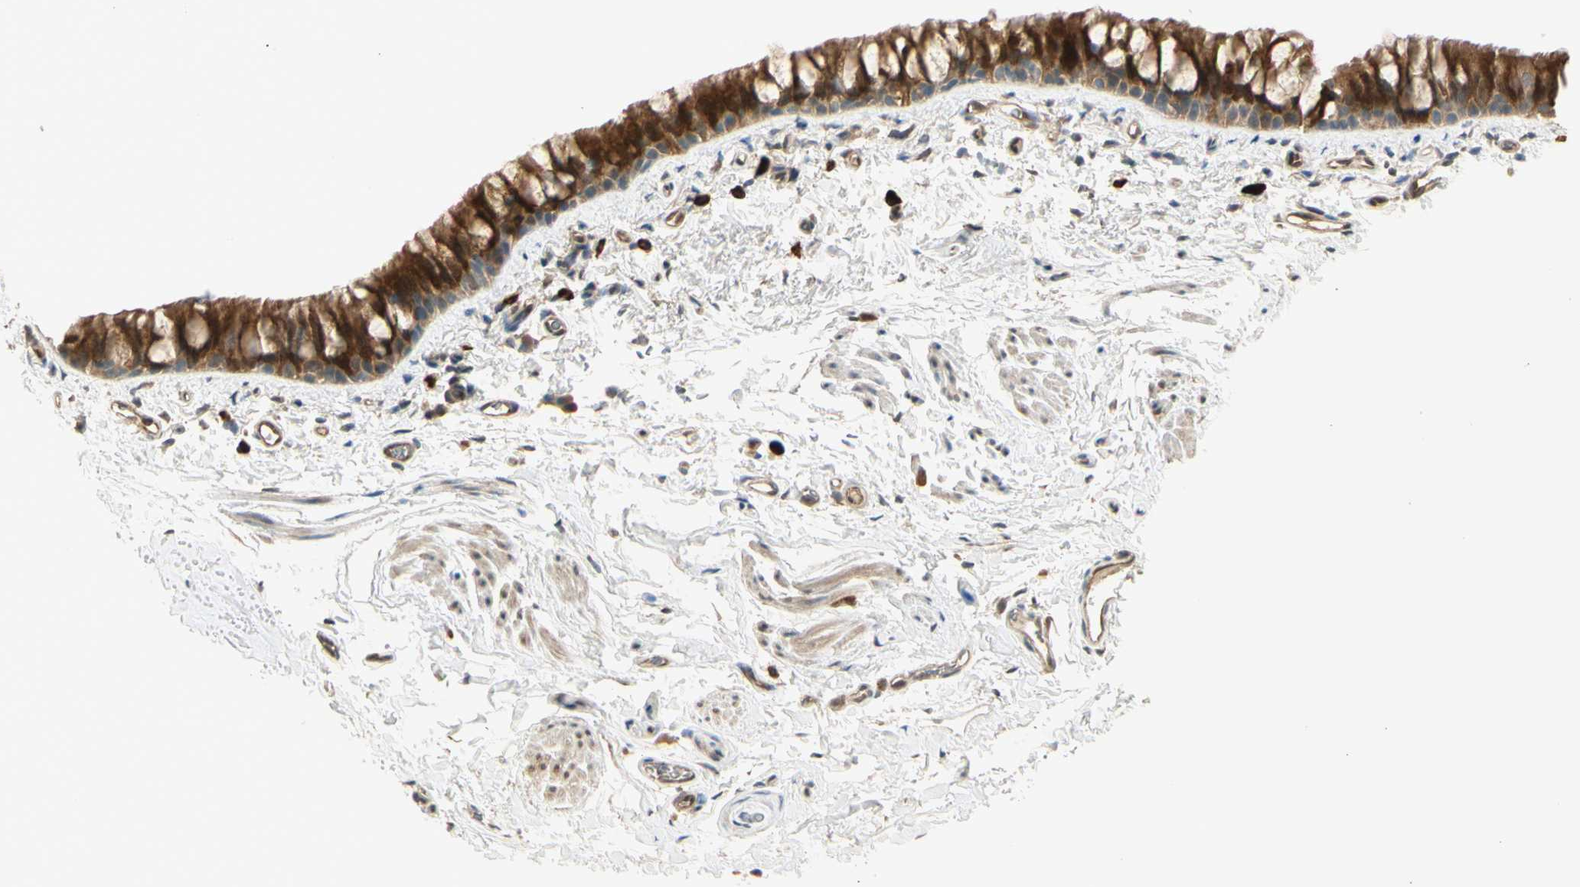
{"staining": {"intensity": "strong", "quantity": ">75%", "location": "cytoplasmic/membranous"}, "tissue": "bronchus", "cell_type": "Respiratory epithelial cells", "image_type": "normal", "snomed": [{"axis": "morphology", "description": "Normal tissue, NOS"}, {"axis": "morphology", "description": "Malignant melanoma, Metastatic site"}, {"axis": "topography", "description": "Bronchus"}, {"axis": "topography", "description": "Lung"}], "caption": "Strong cytoplasmic/membranous protein staining is identified in approximately >75% of respiratory epithelial cells in bronchus.", "gene": "SERPINB6", "patient": {"sex": "male", "age": 64}}